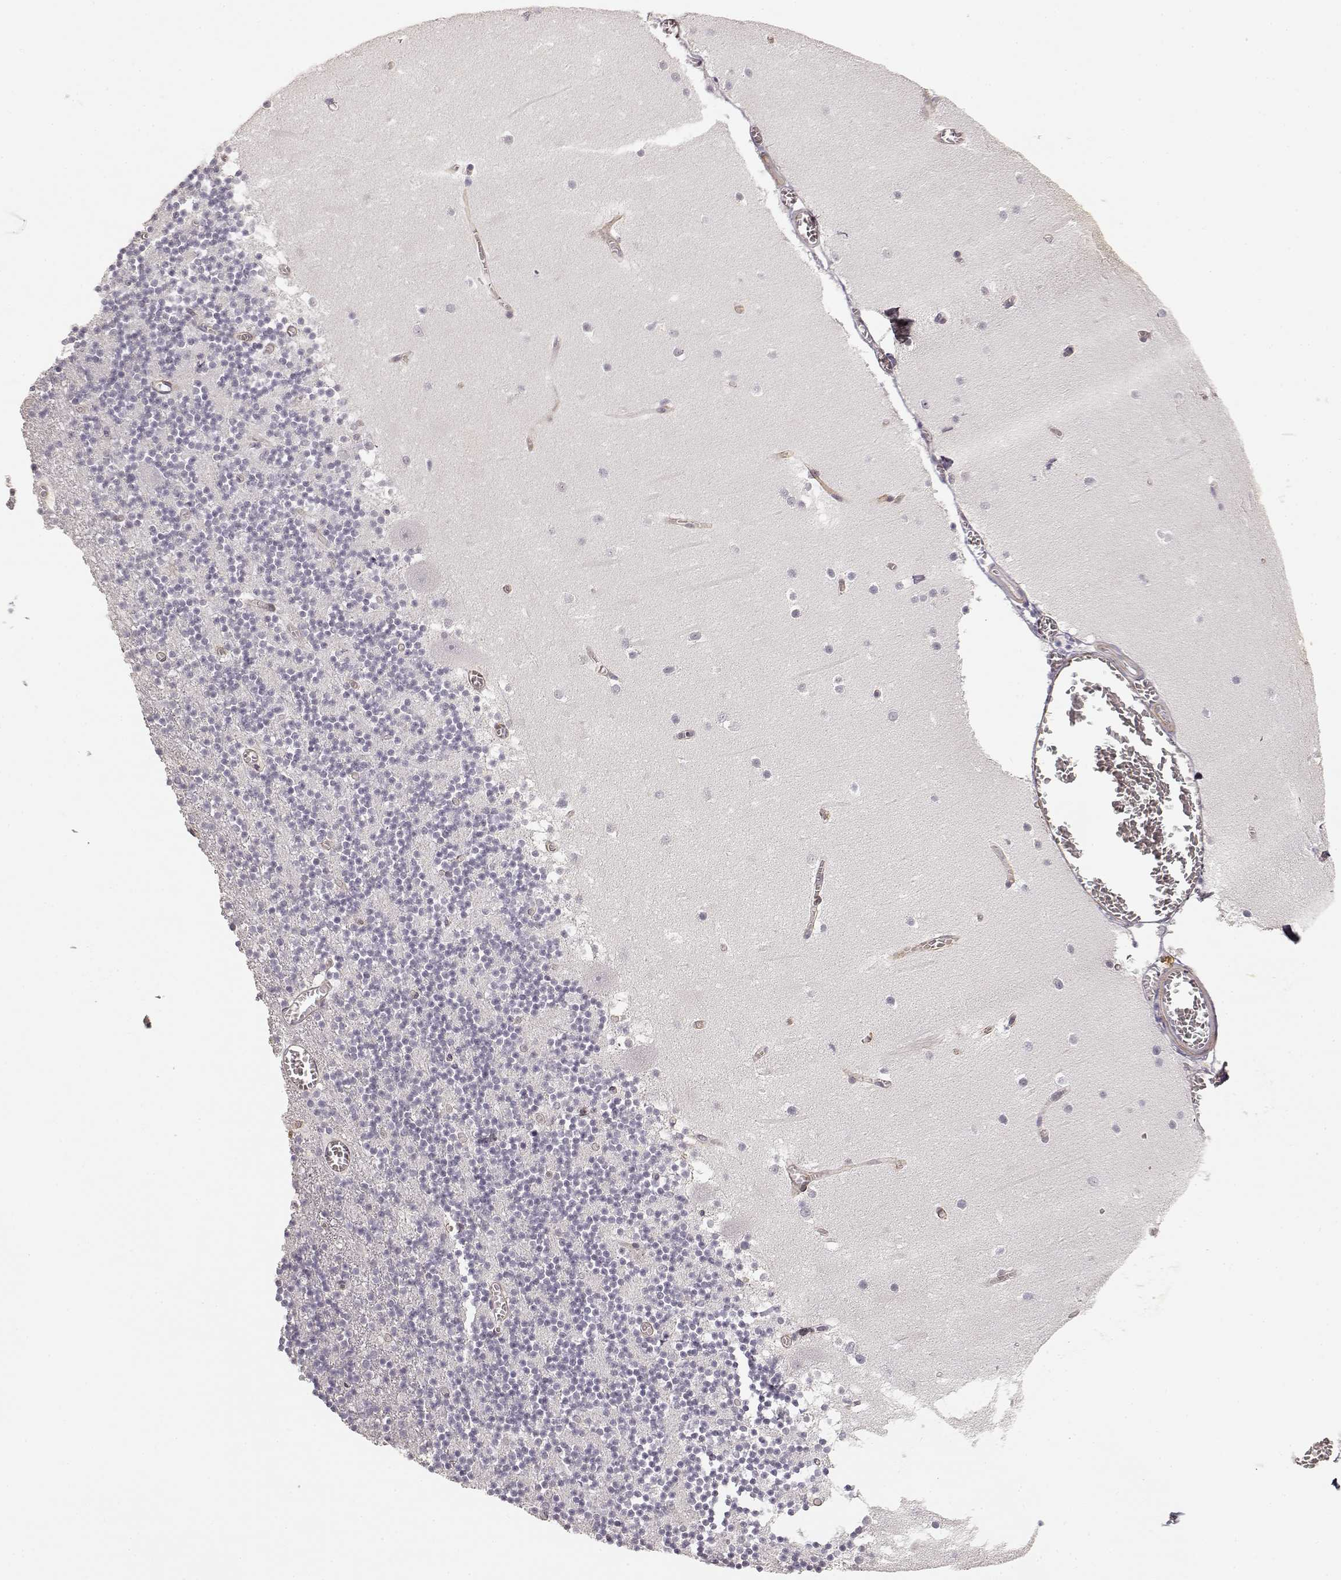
{"staining": {"intensity": "negative", "quantity": "none", "location": "none"}, "tissue": "cerebellum", "cell_type": "Cells in granular layer", "image_type": "normal", "snomed": [{"axis": "morphology", "description": "Normal tissue, NOS"}, {"axis": "topography", "description": "Cerebellum"}], "caption": "Immunohistochemistry (IHC) of benign cerebellum reveals no positivity in cells in granular layer.", "gene": "LAMA4", "patient": {"sex": "female", "age": 28}}